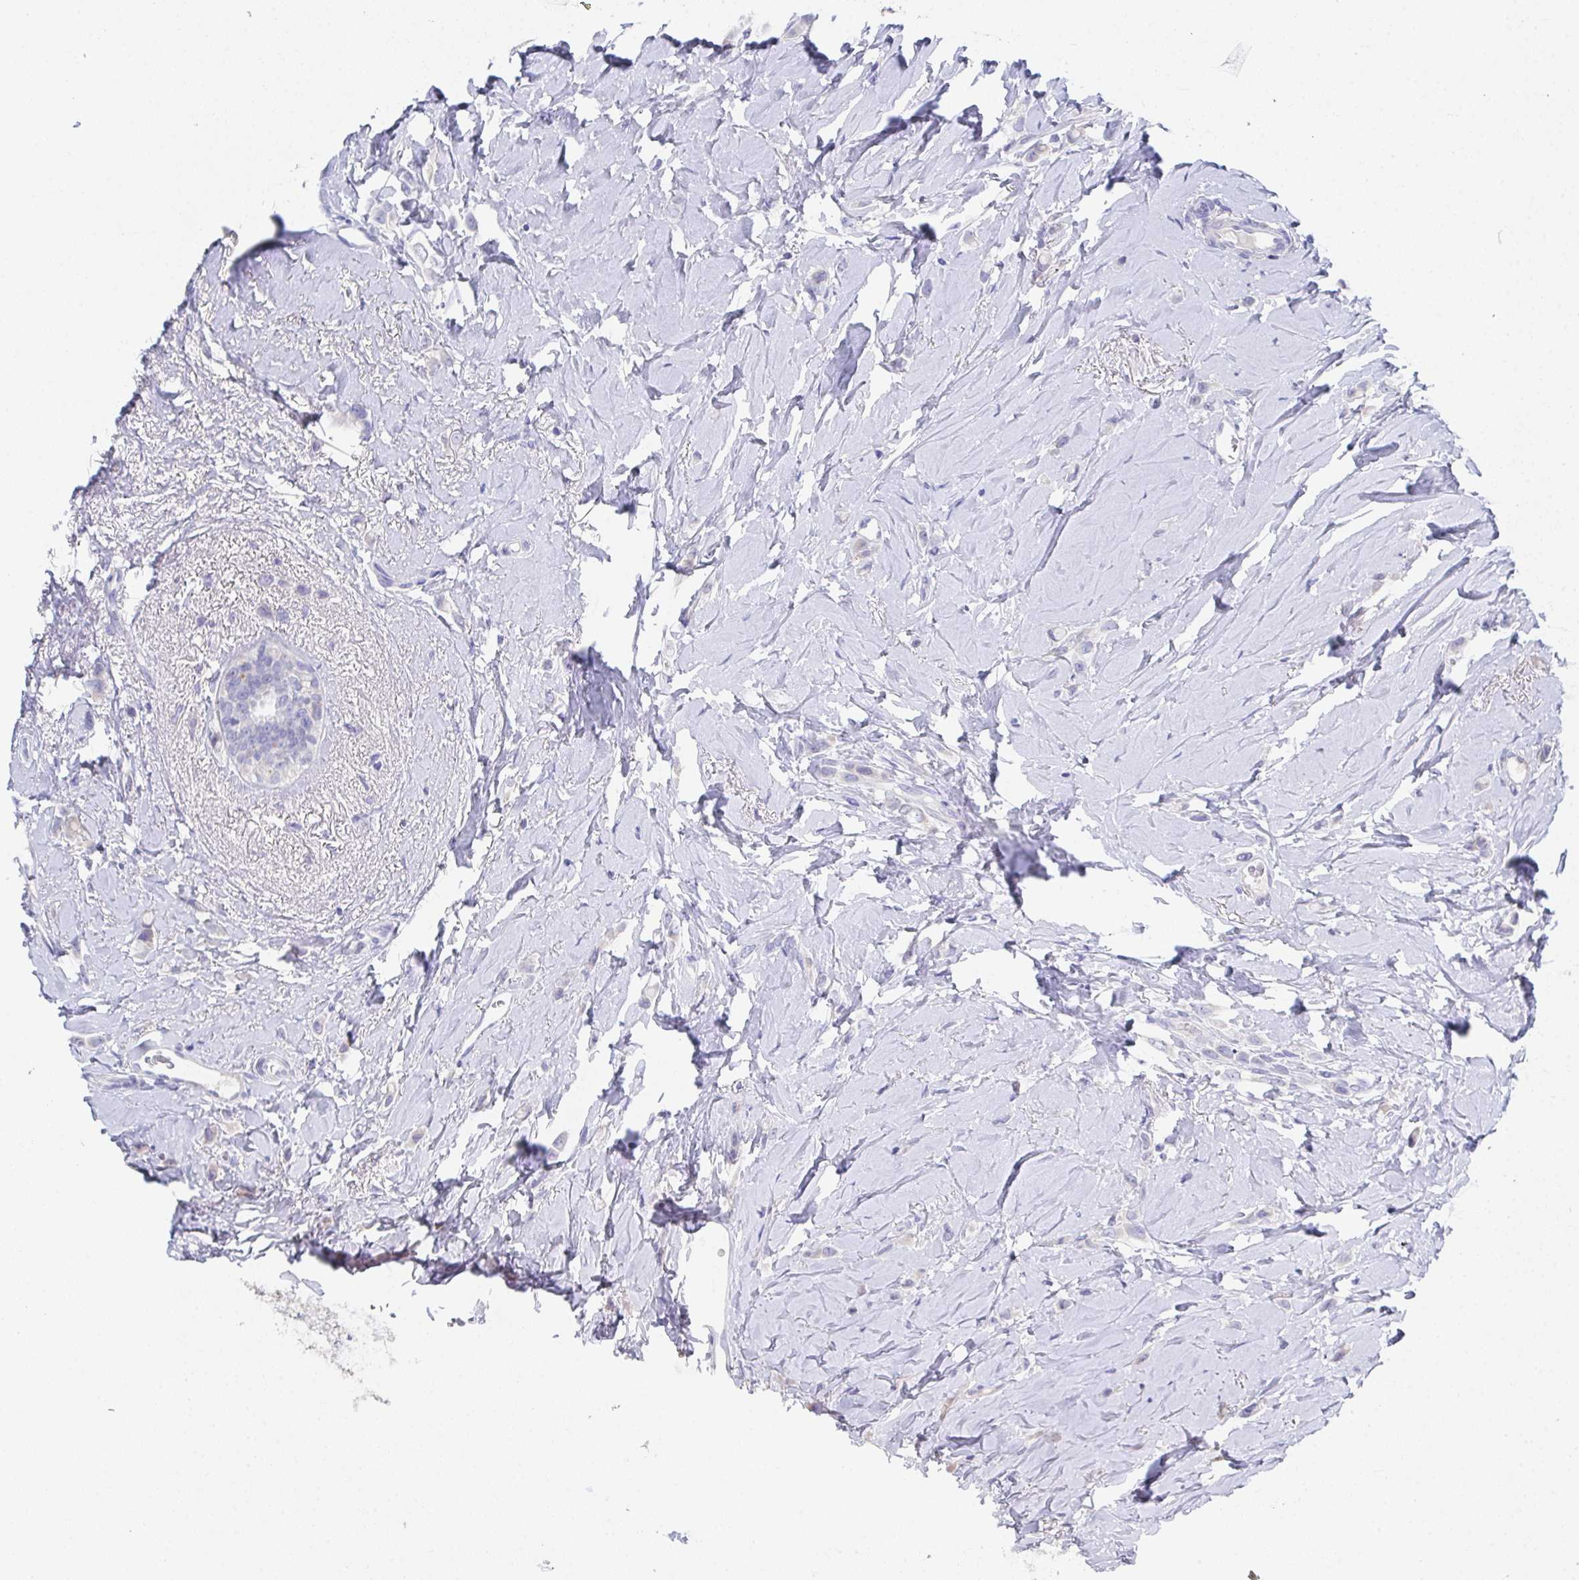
{"staining": {"intensity": "negative", "quantity": "none", "location": "none"}, "tissue": "breast cancer", "cell_type": "Tumor cells", "image_type": "cancer", "snomed": [{"axis": "morphology", "description": "Lobular carcinoma"}, {"axis": "topography", "description": "Breast"}], "caption": "Tumor cells show no significant expression in lobular carcinoma (breast).", "gene": "SSC4D", "patient": {"sex": "female", "age": 66}}